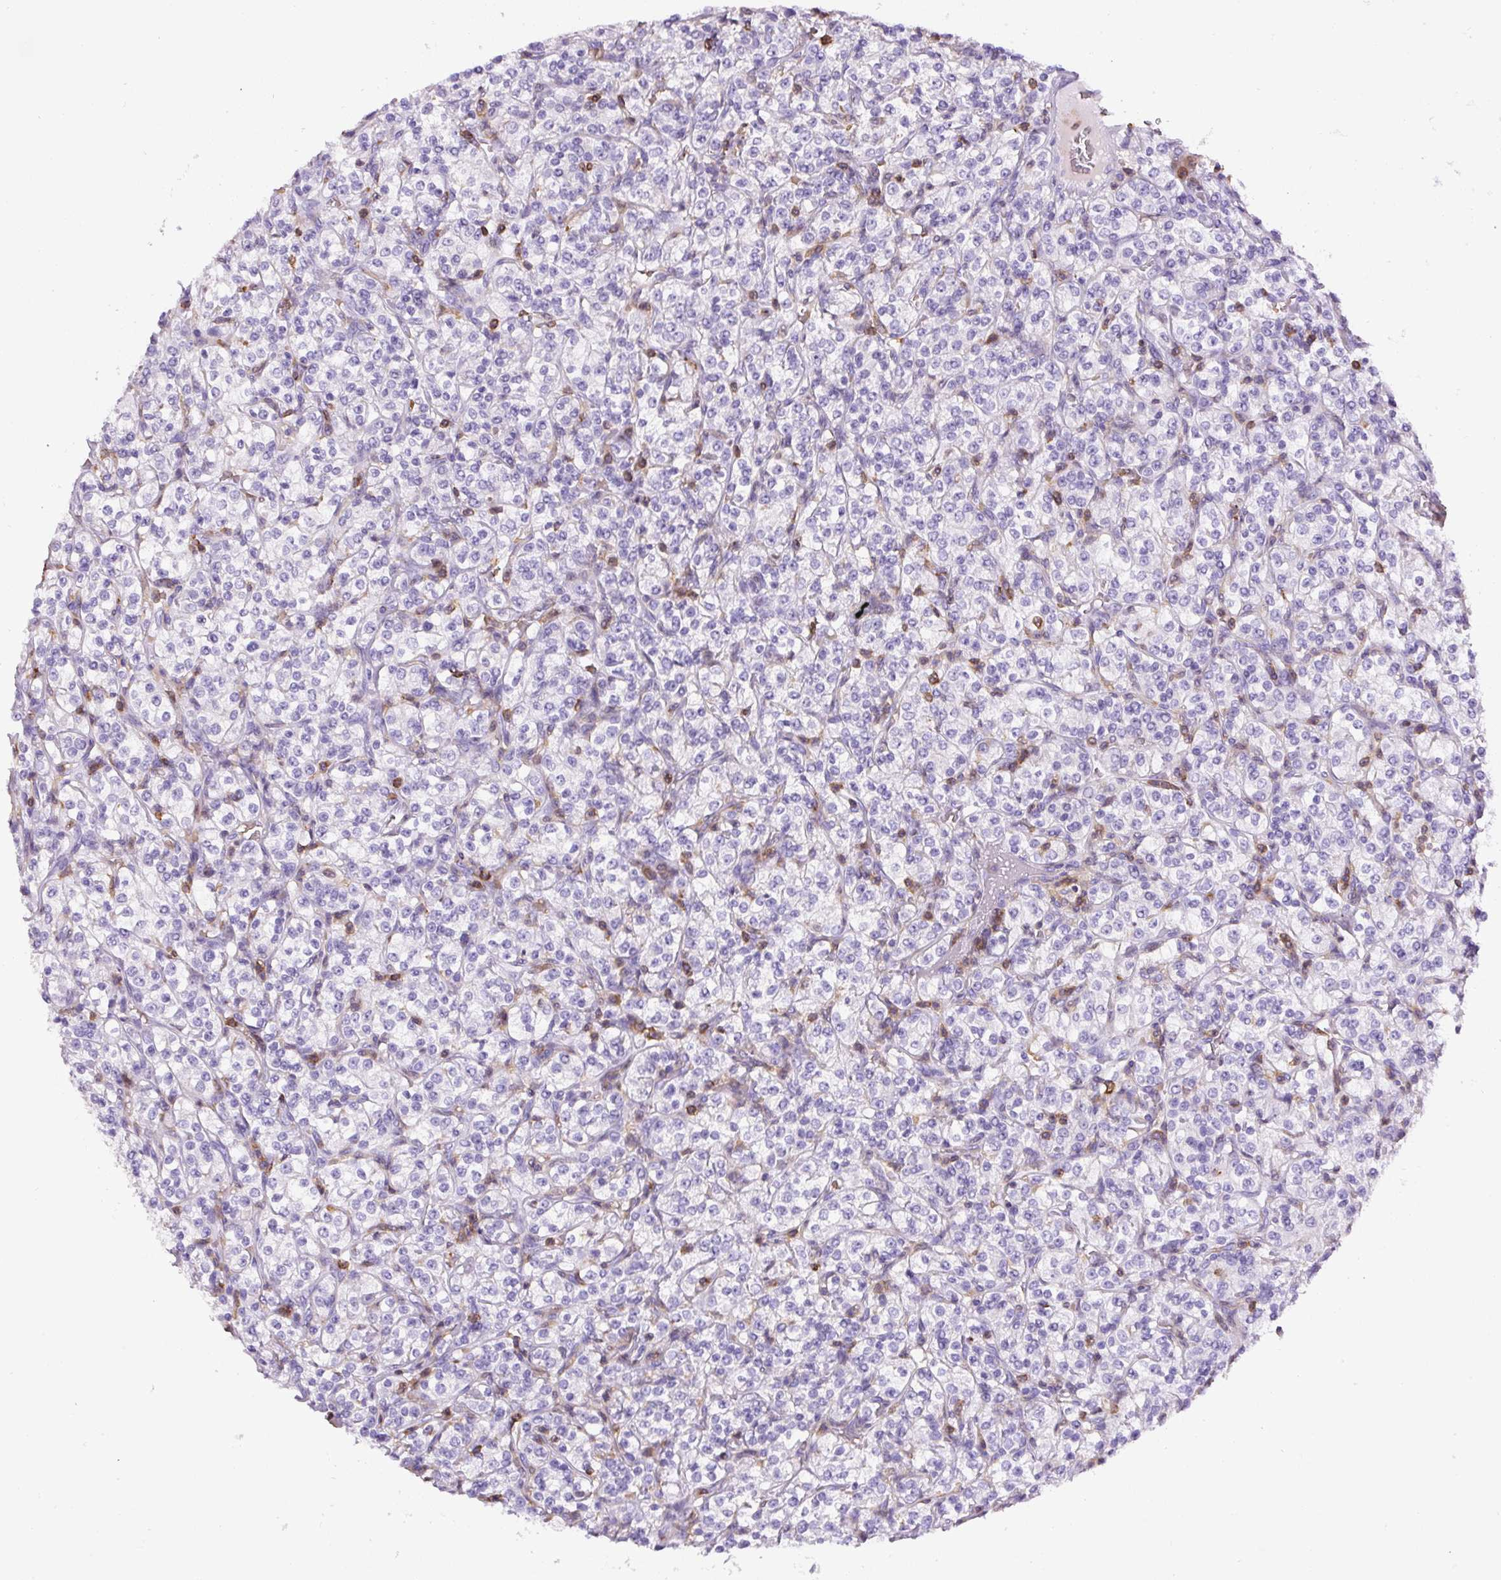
{"staining": {"intensity": "negative", "quantity": "none", "location": "none"}, "tissue": "renal cancer", "cell_type": "Tumor cells", "image_type": "cancer", "snomed": [{"axis": "morphology", "description": "Adenocarcinoma, NOS"}, {"axis": "topography", "description": "Kidney"}], "caption": "Immunohistochemistry photomicrograph of neoplastic tissue: adenocarcinoma (renal) stained with DAB demonstrates no significant protein positivity in tumor cells.", "gene": "FAM228B", "patient": {"sex": "male", "age": 77}}